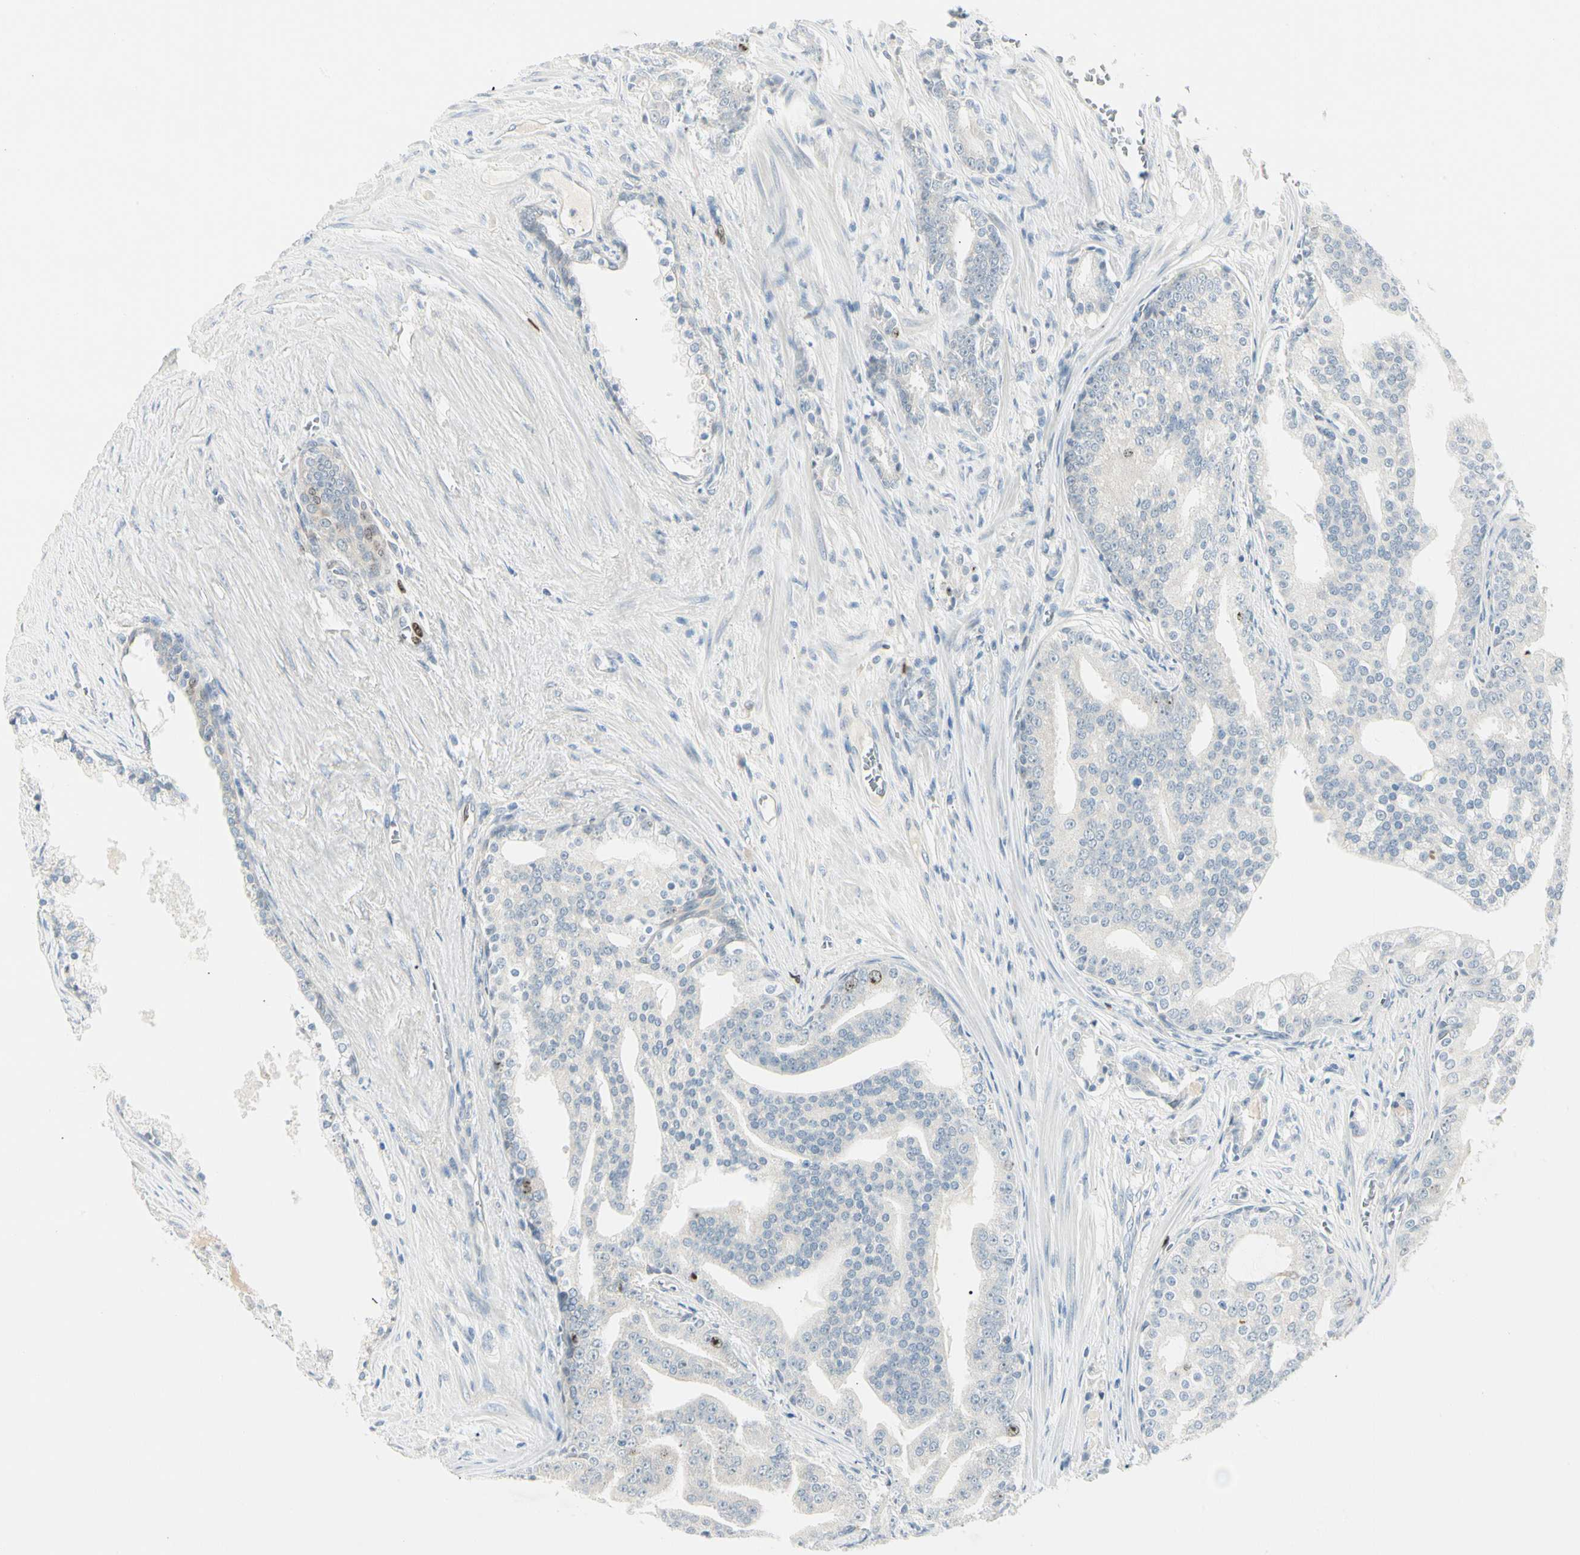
{"staining": {"intensity": "moderate", "quantity": "<25%", "location": "nuclear"}, "tissue": "prostate cancer", "cell_type": "Tumor cells", "image_type": "cancer", "snomed": [{"axis": "morphology", "description": "Adenocarcinoma, Low grade"}, {"axis": "topography", "description": "Prostate"}], "caption": "Prostate cancer stained for a protein (brown) demonstrates moderate nuclear positive expression in approximately <25% of tumor cells.", "gene": "PITX1", "patient": {"sex": "male", "age": 58}}